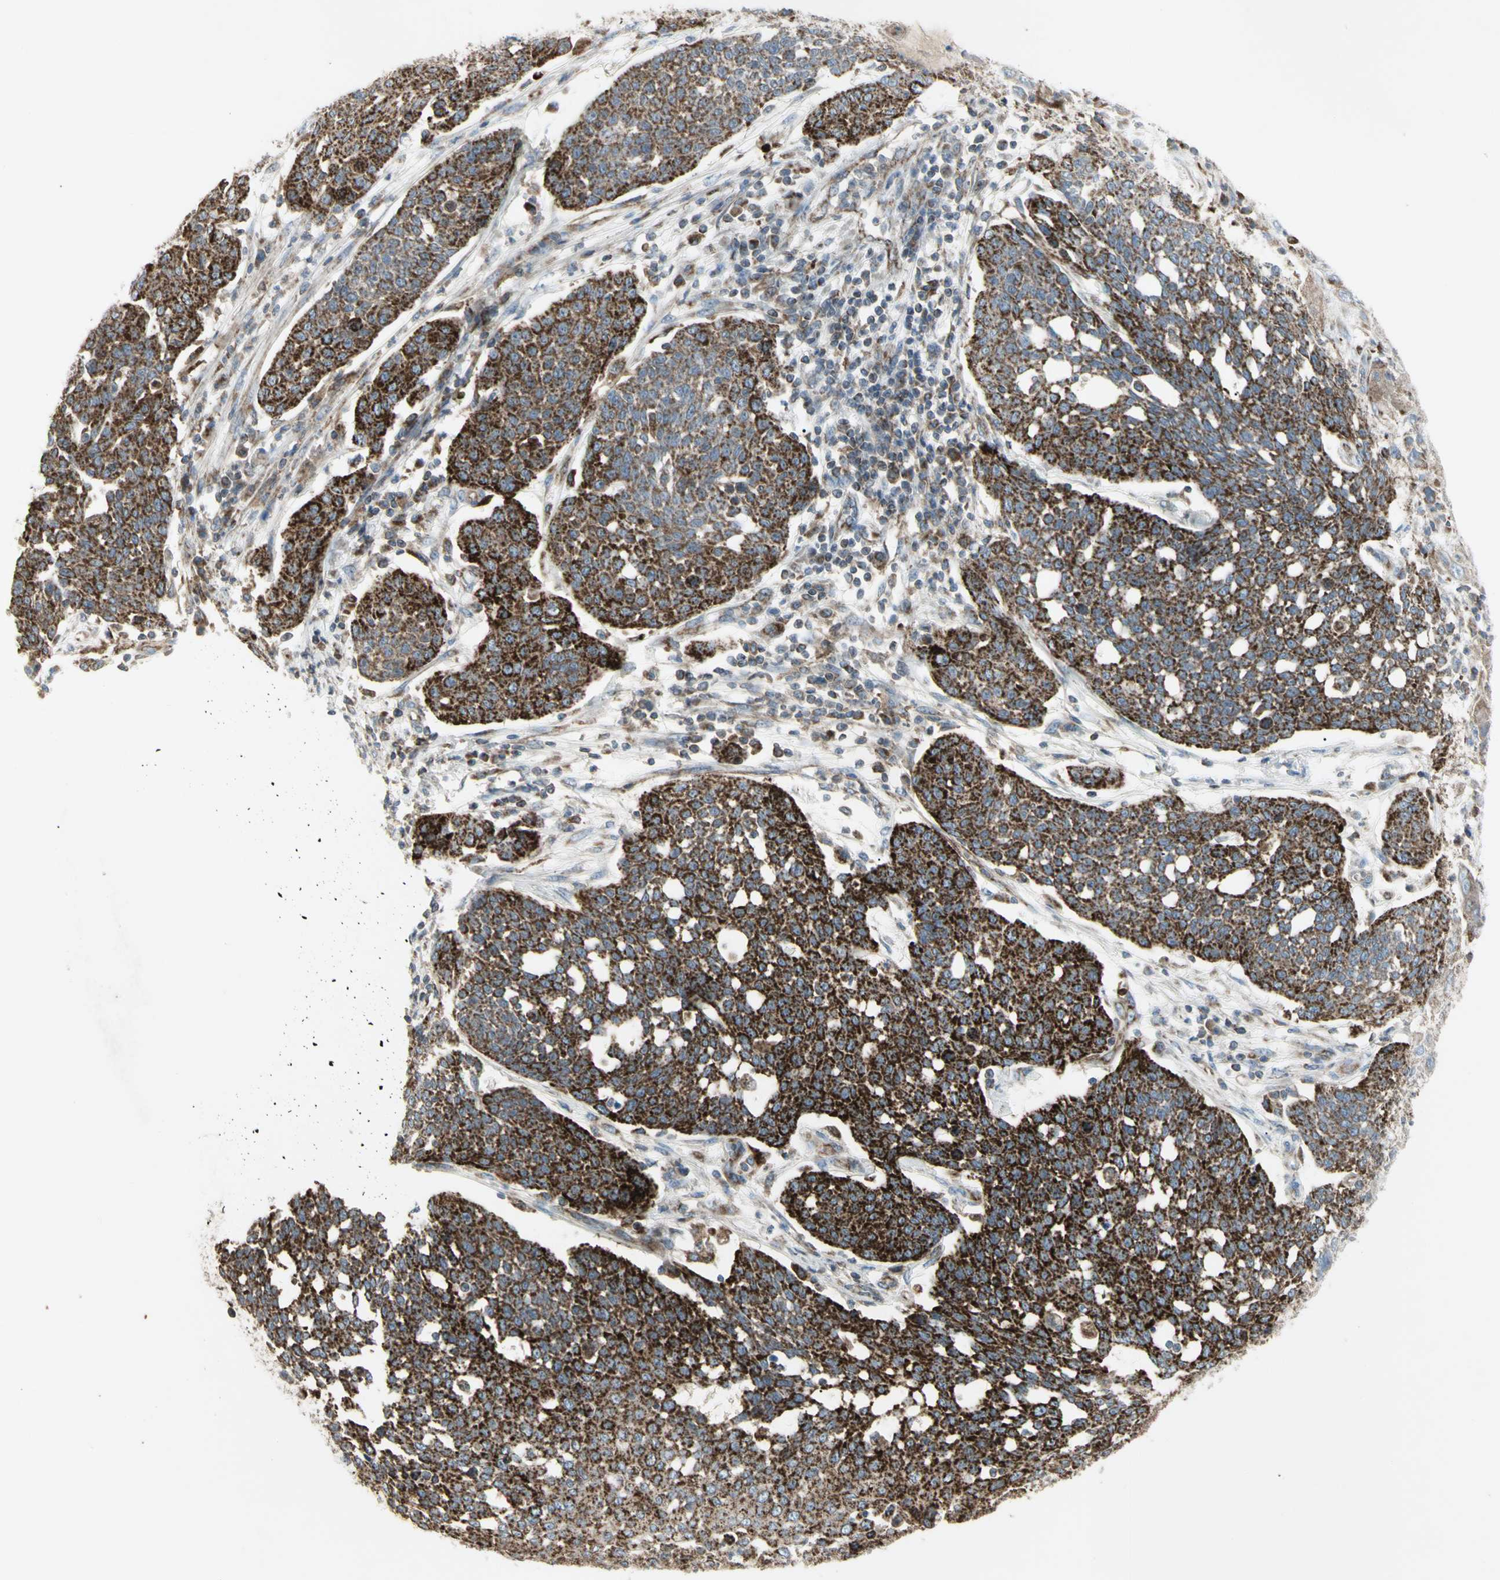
{"staining": {"intensity": "strong", "quantity": ">75%", "location": "cytoplasmic/membranous"}, "tissue": "cervical cancer", "cell_type": "Tumor cells", "image_type": "cancer", "snomed": [{"axis": "morphology", "description": "Squamous cell carcinoma, NOS"}, {"axis": "topography", "description": "Cervix"}], "caption": "IHC micrograph of cervical cancer stained for a protein (brown), which demonstrates high levels of strong cytoplasmic/membranous positivity in about >75% of tumor cells.", "gene": "CYB5R1", "patient": {"sex": "female", "age": 34}}